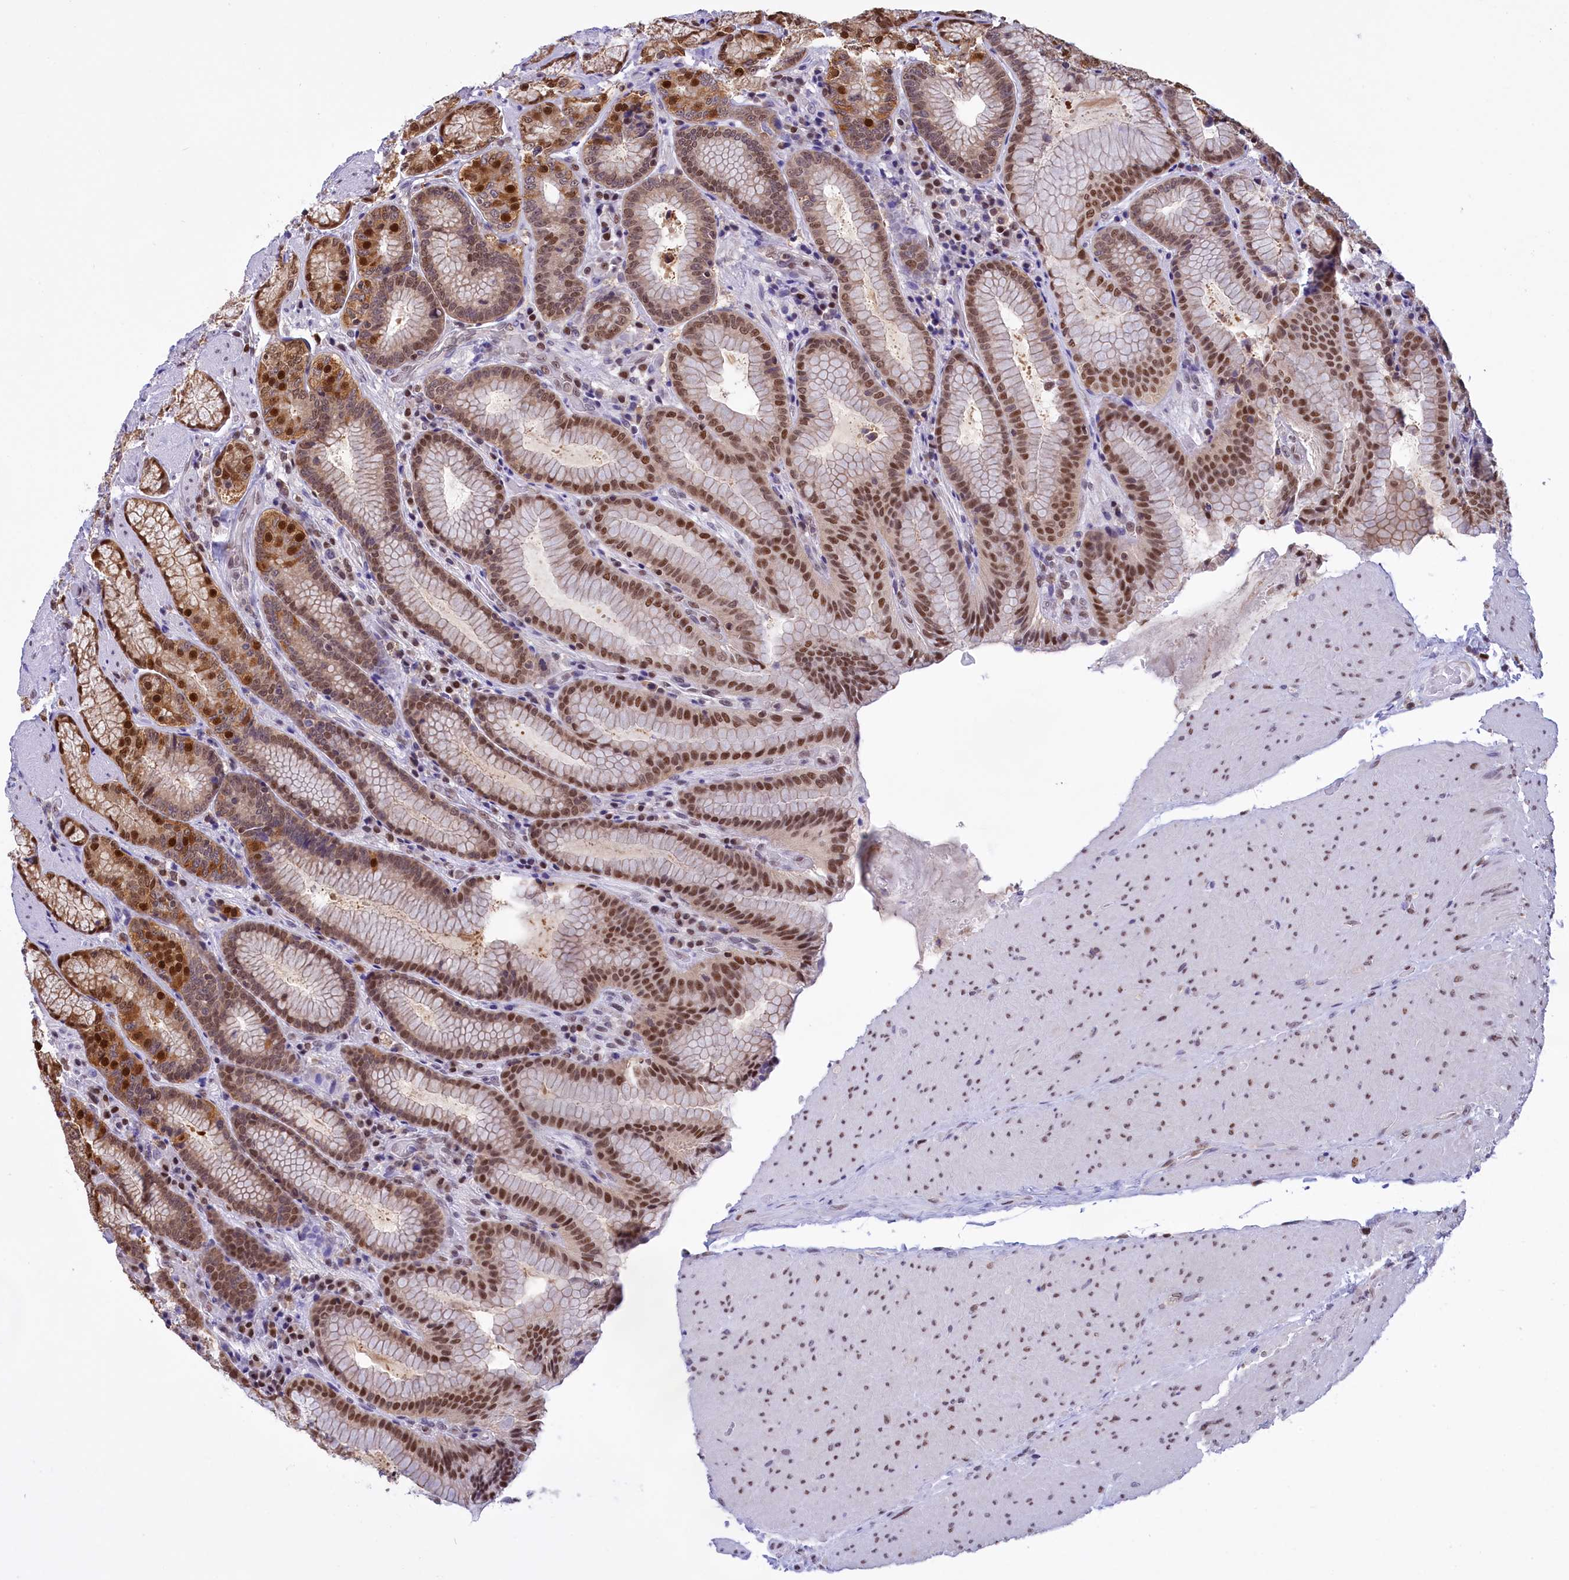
{"staining": {"intensity": "strong", "quantity": "25%-75%", "location": "cytoplasmic/membranous,nuclear"}, "tissue": "stomach", "cell_type": "Glandular cells", "image_type": "normal", "snomed": [{"axis": "morphology", "description": "Normal tissue, NOS"}, {"axis": "topography", "description": "Stomach, upper"}, {"axis": "topography", "description": "Stomach, lower"}], "caption": "Human stomach stained for a protein (brown) displays strong cytoplasmic/membranous,nuclear positive positivity in approximately 25%-75% of glandular cells.", "gene": "IZUMO2", "patient": {"sex": "female", "age": 76}}